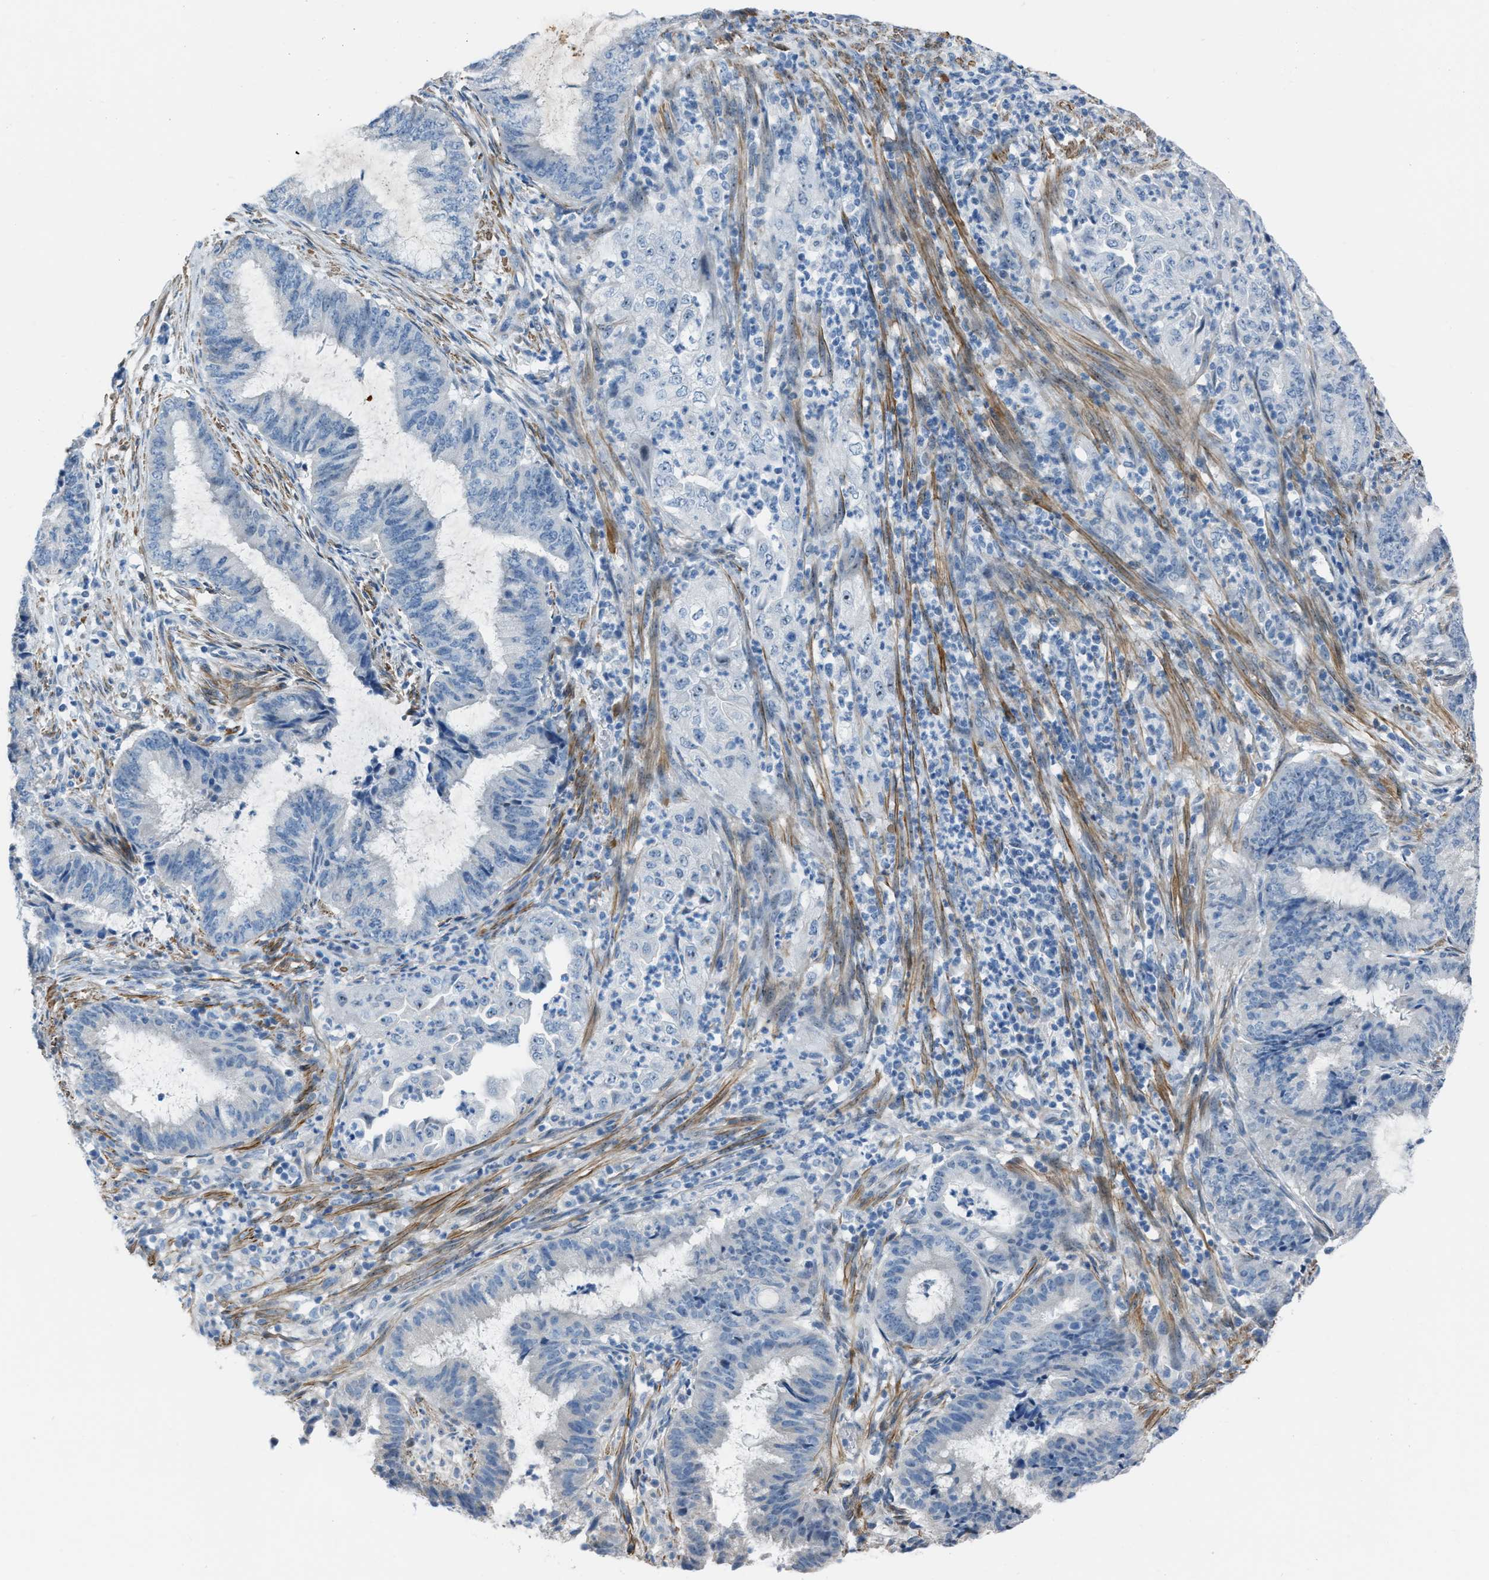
{"staining": {"intensity": "negative", "quantity": "none", "location": "none"}, "tissue": "endometrial cancer", "cell_type": "Tumor cells", "image_type": "cancer", "snomed": [{"axis": "morphology", "description": "Adenocarcinoma, NOS"}, {"axis": "topography", "description": "Endometrium"}], "caption": "This is an immunohistochemistry photomicrograph of human endometrial cancer. There is no positivity in tumor cells.", "gene": "SPATC1L", "patient": {"sex": "female", "age": 51}}